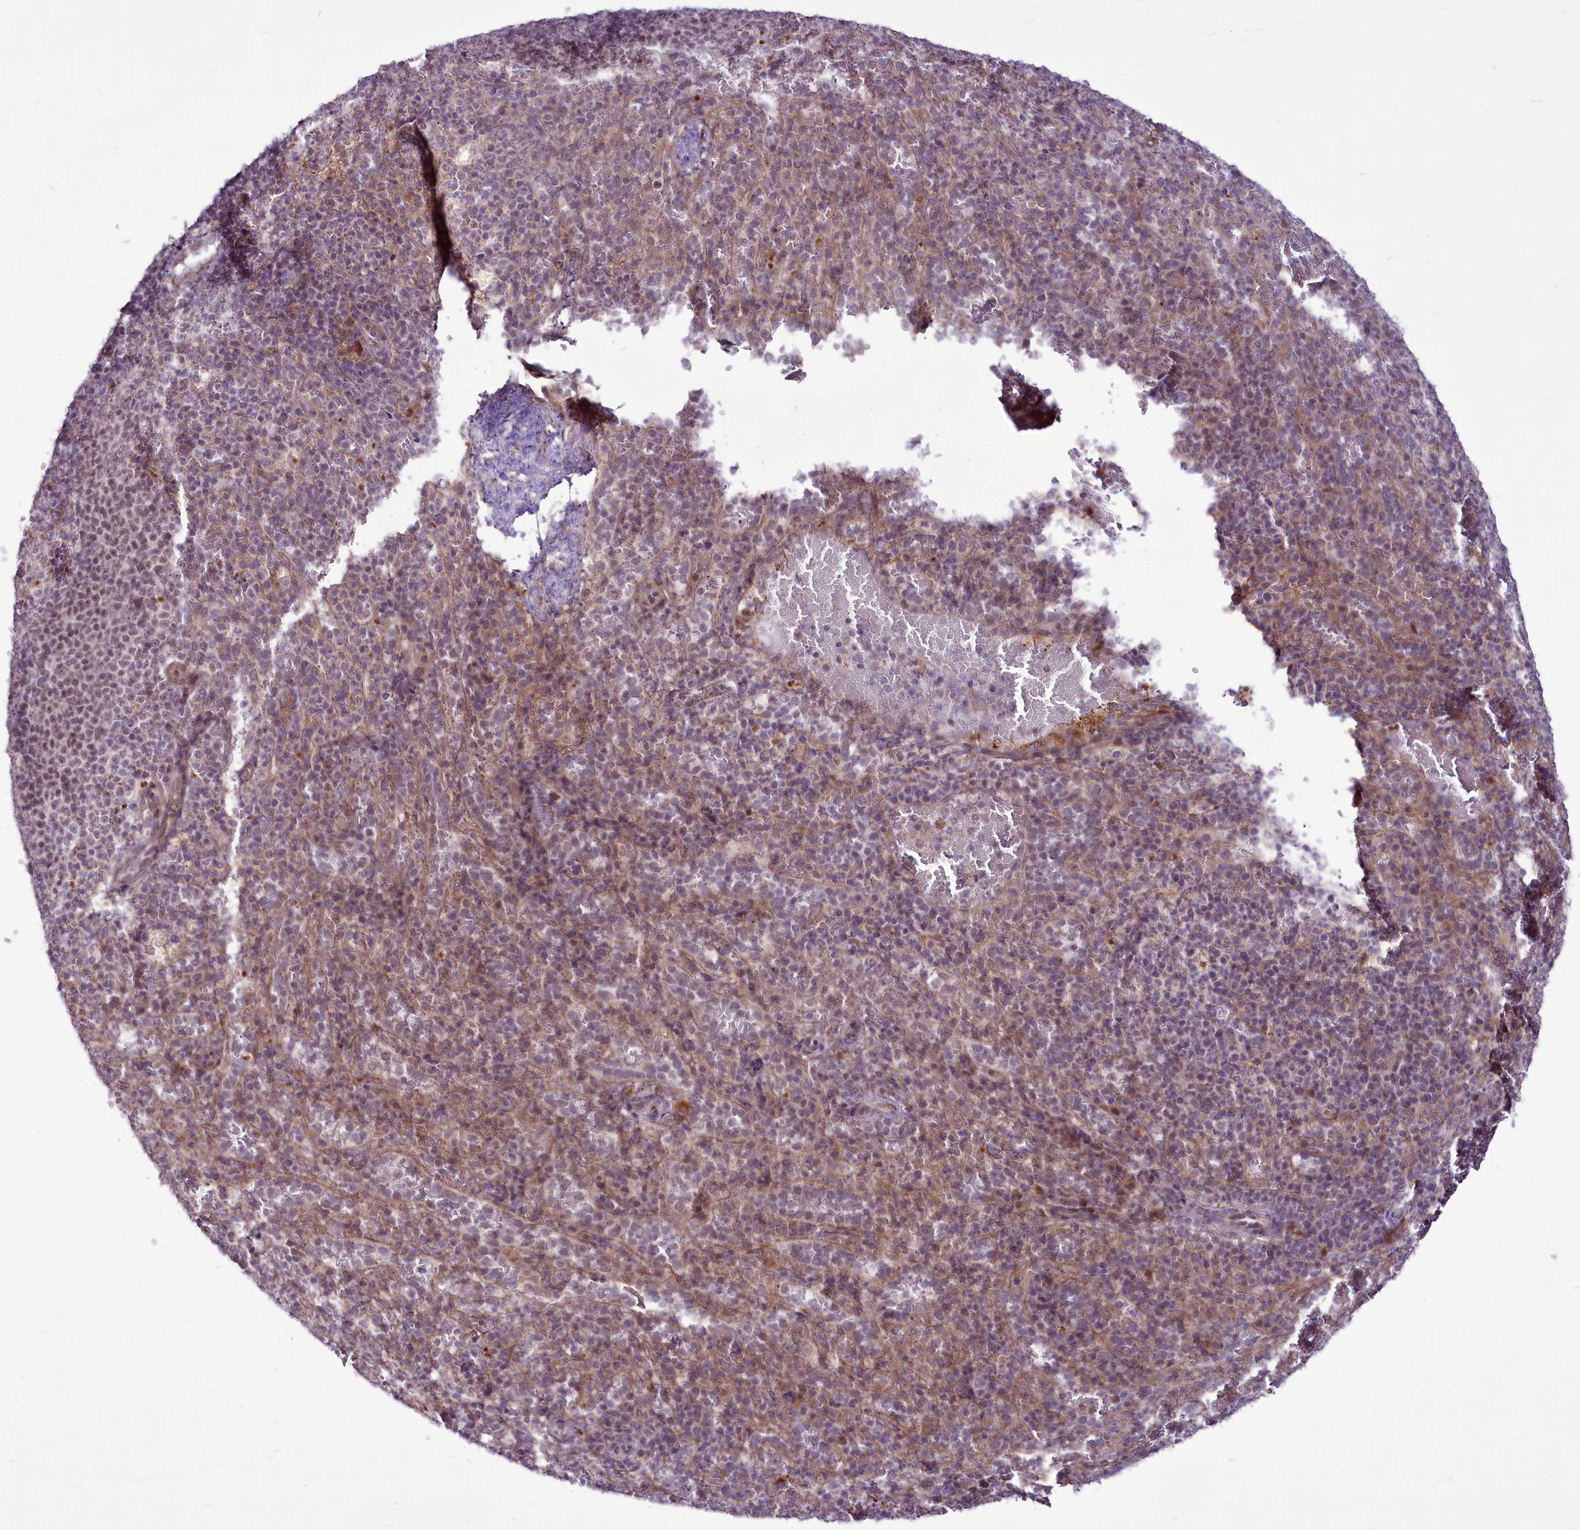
{"staining": {"intensity": "weak", "quantity": "25%-75%", "location": "nuclear"}, "tissue": "spleen", "cell_type": "Cells in red pulp", "image_type": "normal", "snomed": [{"axis": "morphology", "description": "Normal tissue, NOS"}, {"axis": "topography", "description": "Spleen"}], "caption": "A micrograph of spleen stained for a protein shows weak nuclear brown staining in cells in red pulp.", "gene": "RSBN1", "patient": {"sex": "female", "age": 21}}